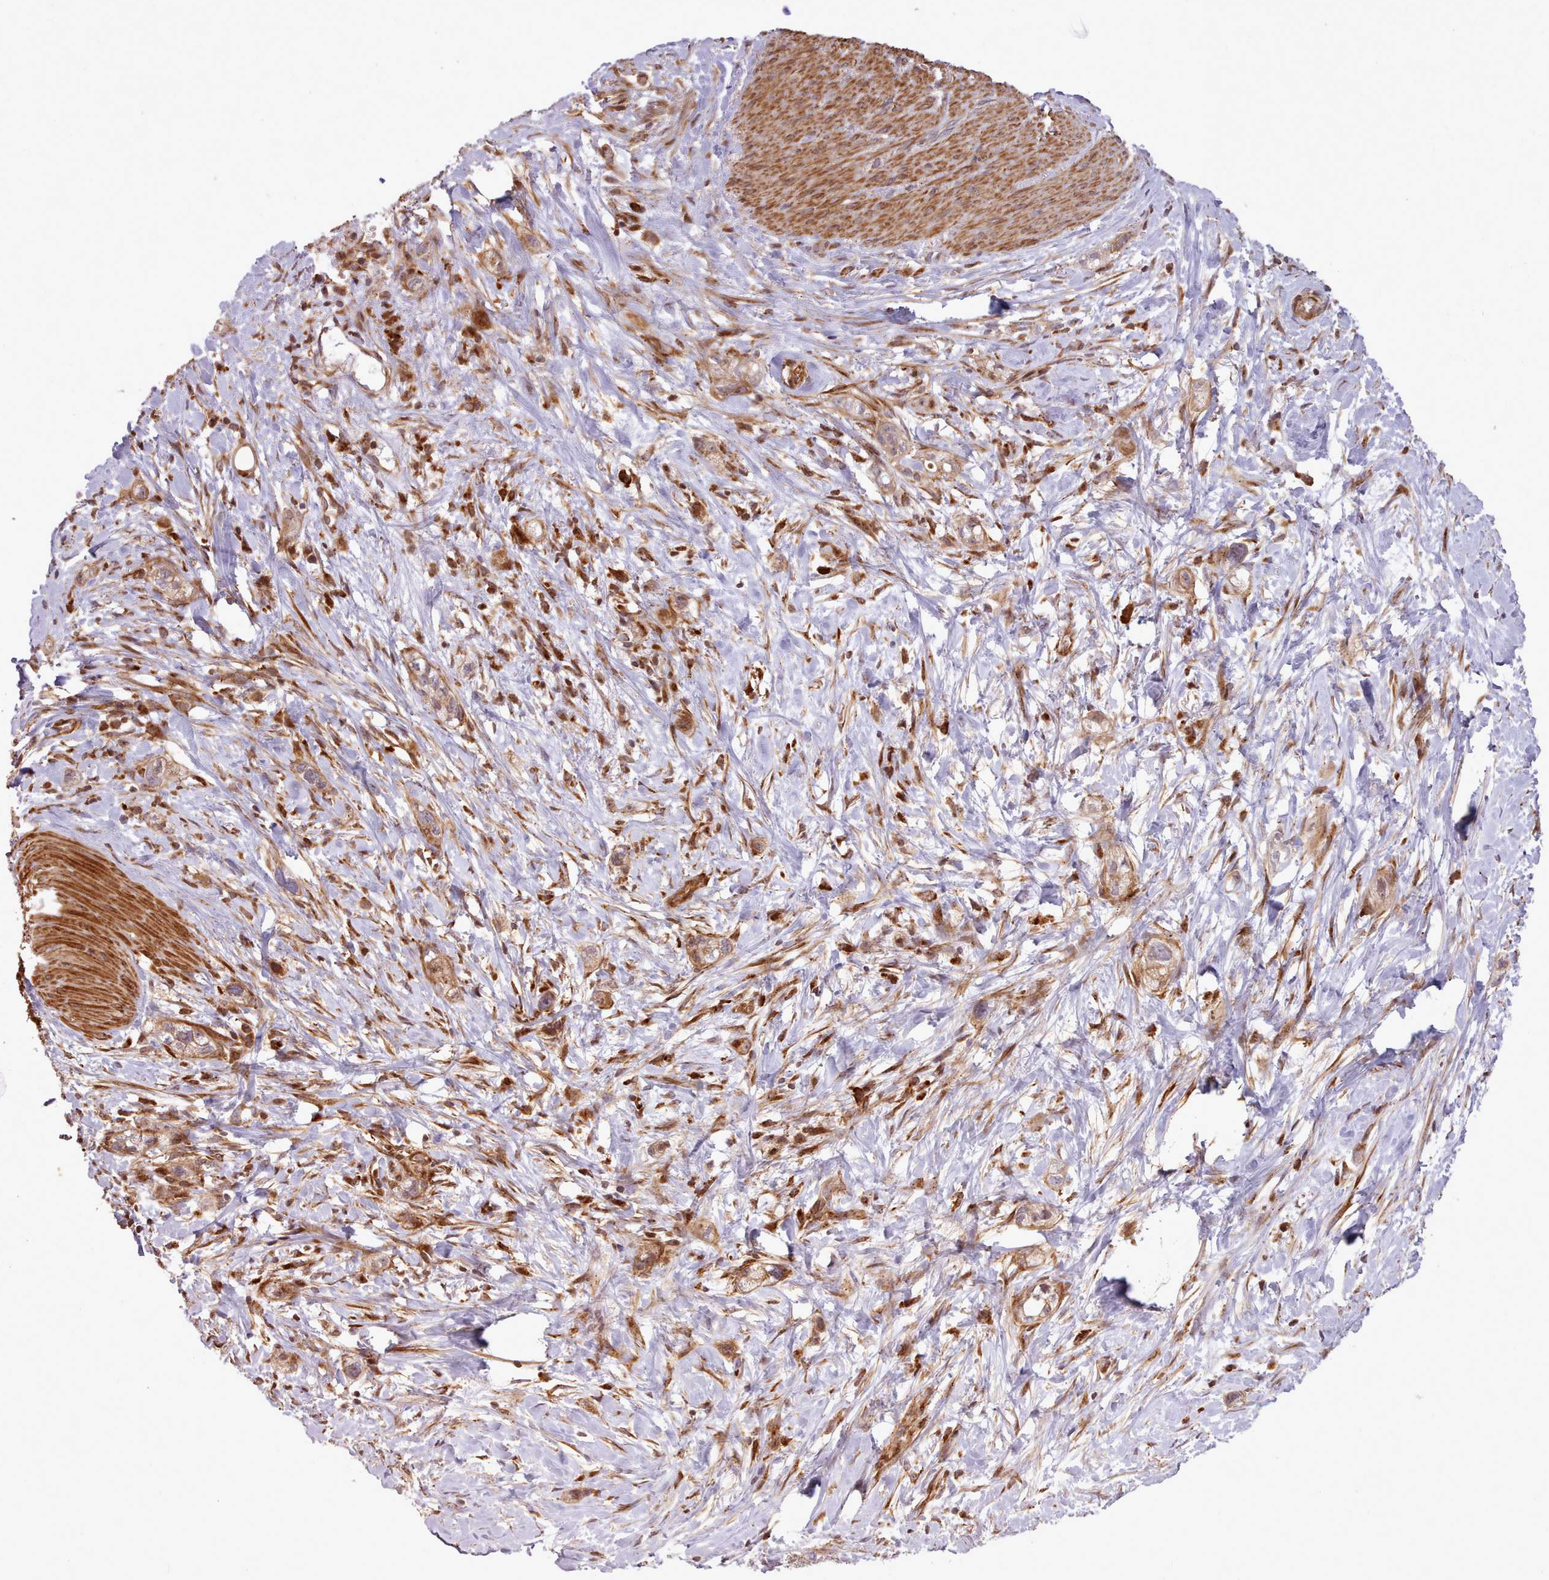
{"staining": {"intensity": "moderate", "quantity": ">75%", "location": "cytoplasmic/membranous"}, "tissue": "stomach cancer", "cell_type": "Tumor cells", "image_type": "cancer", "snomed": [{"axis": "morphology", "description": "Adenocarcinoma, NOS"}, {"axis": "topography", "description": "Stomach"}, {"axis": "topography", "description": "Stomach, lower"}], "caption": "Human stomach cancer (adenocarcinoma) stained with a brown dye shows moderate cytoplasmic/membranous positive staining in approximately >75% of tumor cells.", "gene": "NLRP7", "patient": {"sex": "female", "age": 48}}